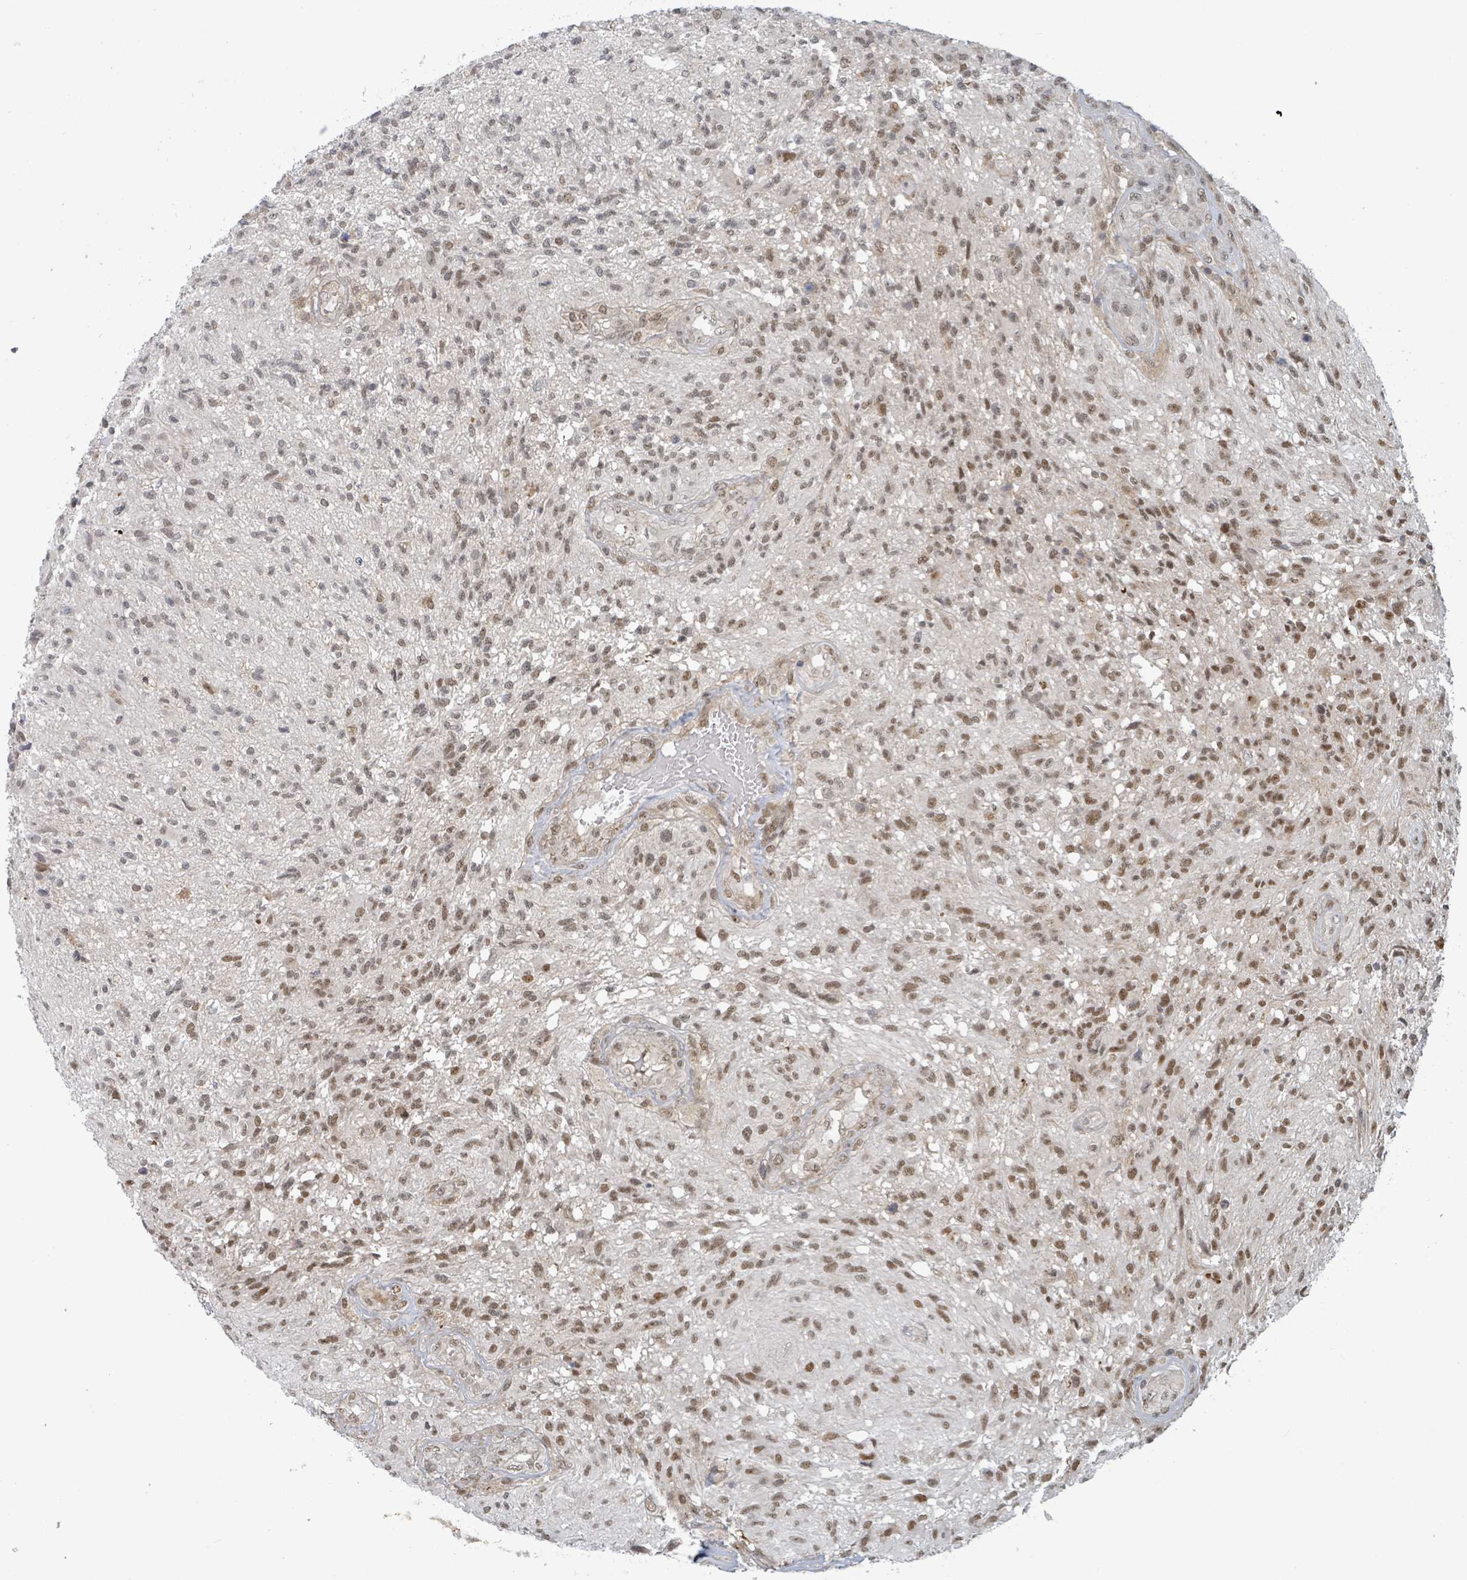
{"staining": {"intensity": "moderate", "quantity": ">75%", "location": "cytoplasmic/membranous,nuclear"}, "tissue": "glioma", "cell_type": "Tumor cells", "image_type": "cancer", "snomed": [{"axis": "morphology", "description": "Glioma, malignant, High grade"}, {"axis": "topography", "description": "Brain"}], "caption": "Glioma stained for a protein (brown) displays moderate cytoplasmic/membranous and nuclear positive staining in approximately >75% of tumor cells.", "gene": "GTF3C1", "patient": {"sex": "male", "age": 56}}